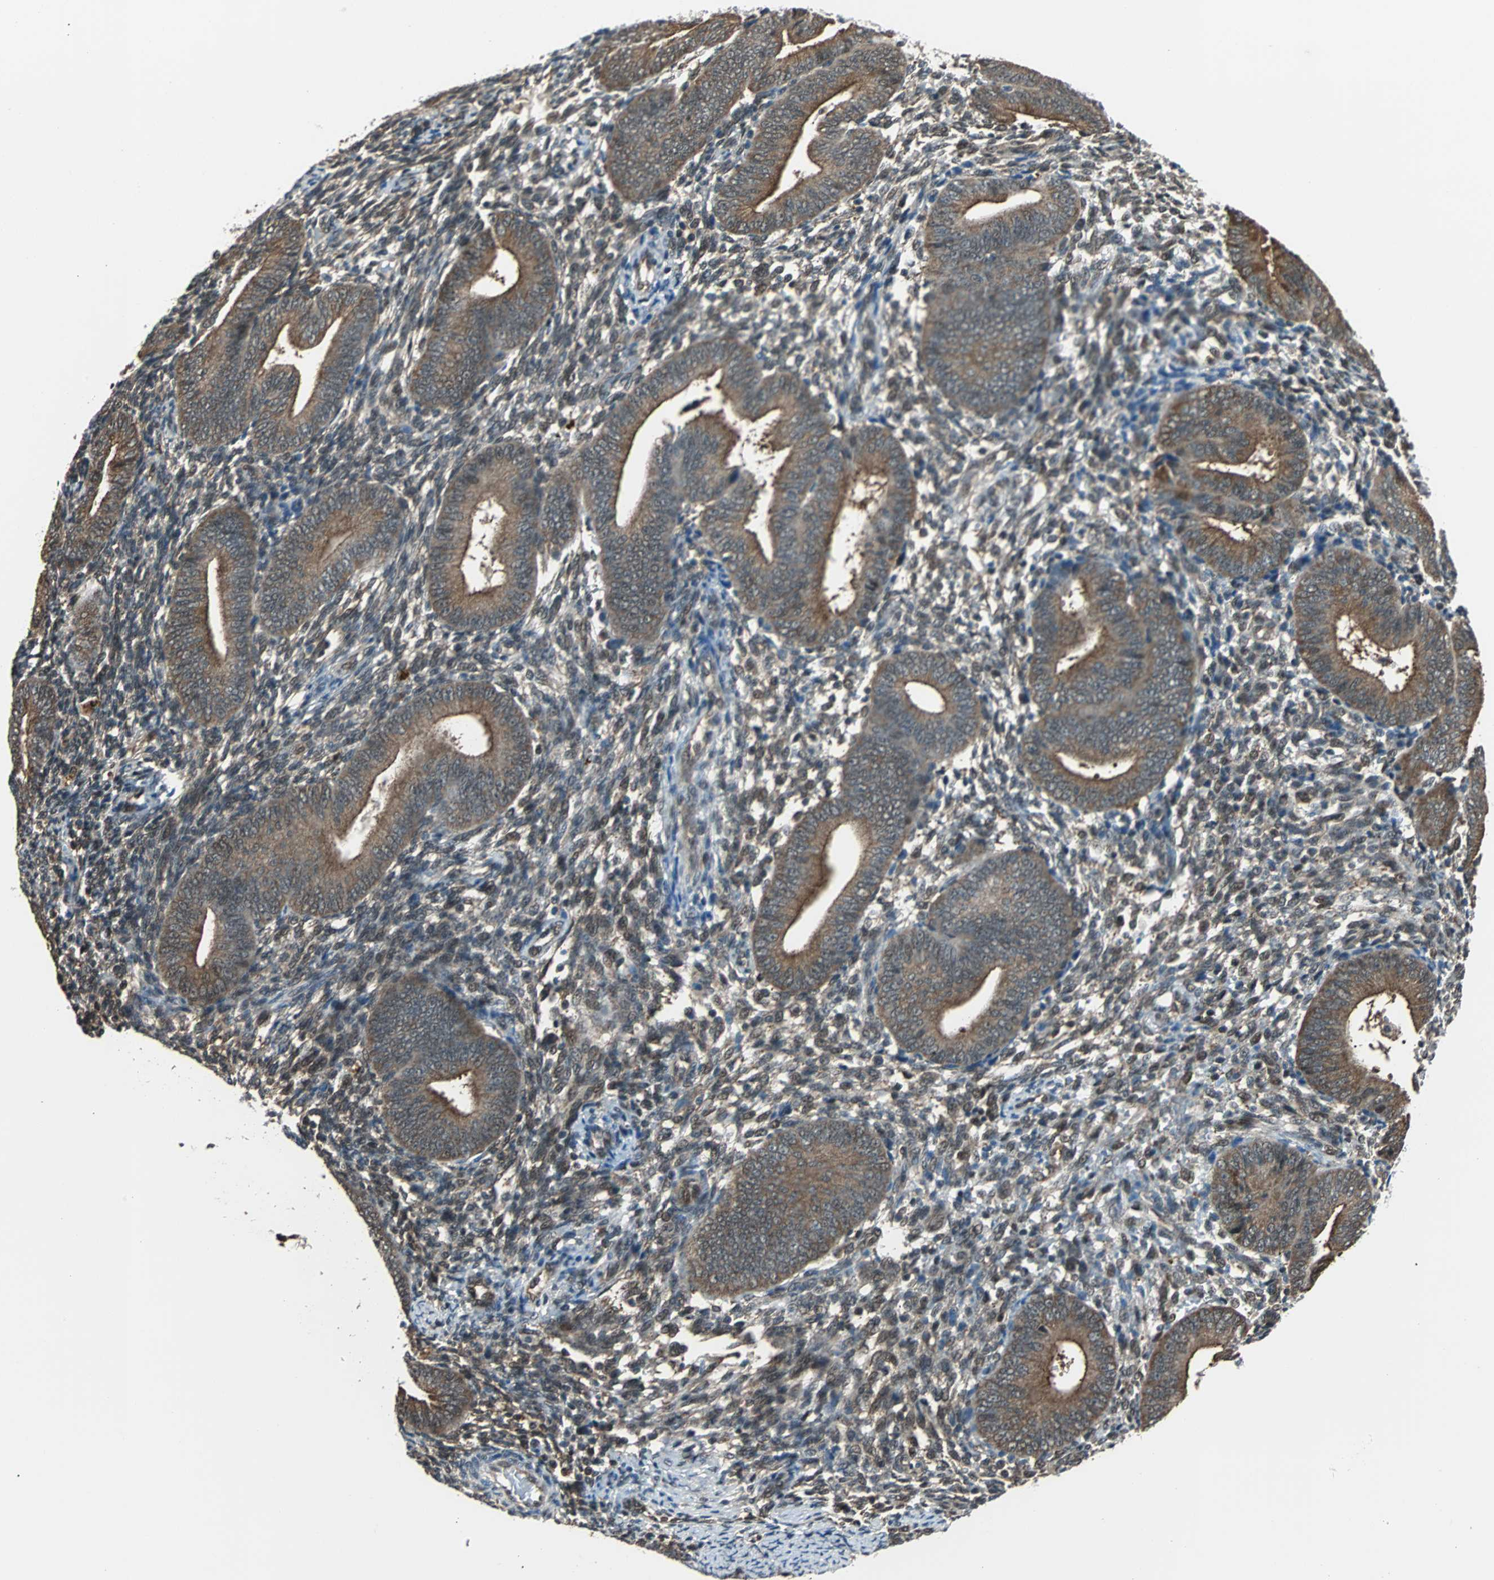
{"staining": {"intensity": "weak", "quantity": ">75%", "location": "cytoplasmic/membranous,nuclear"}, "tissue": "endometrium", "cell_type": "Cells in endometrial stroma", "image_type": "normal", "snomed": [{"axis": "morphology", "description": "Normal tissue, NOS"}, {"axis": "topography", "description": "Uterus"}, {"axis": "topography", "description": "Endometrium"}], "caption": "About >75% of cells in endometrial stroma in normal endometrium exhibit weak cytoplasmic/membranous,nuclear protein expression as visualized by brown immunohistochemical staining.", "gene": "VCP", "patient": {"sex": "female", "age": 33}}